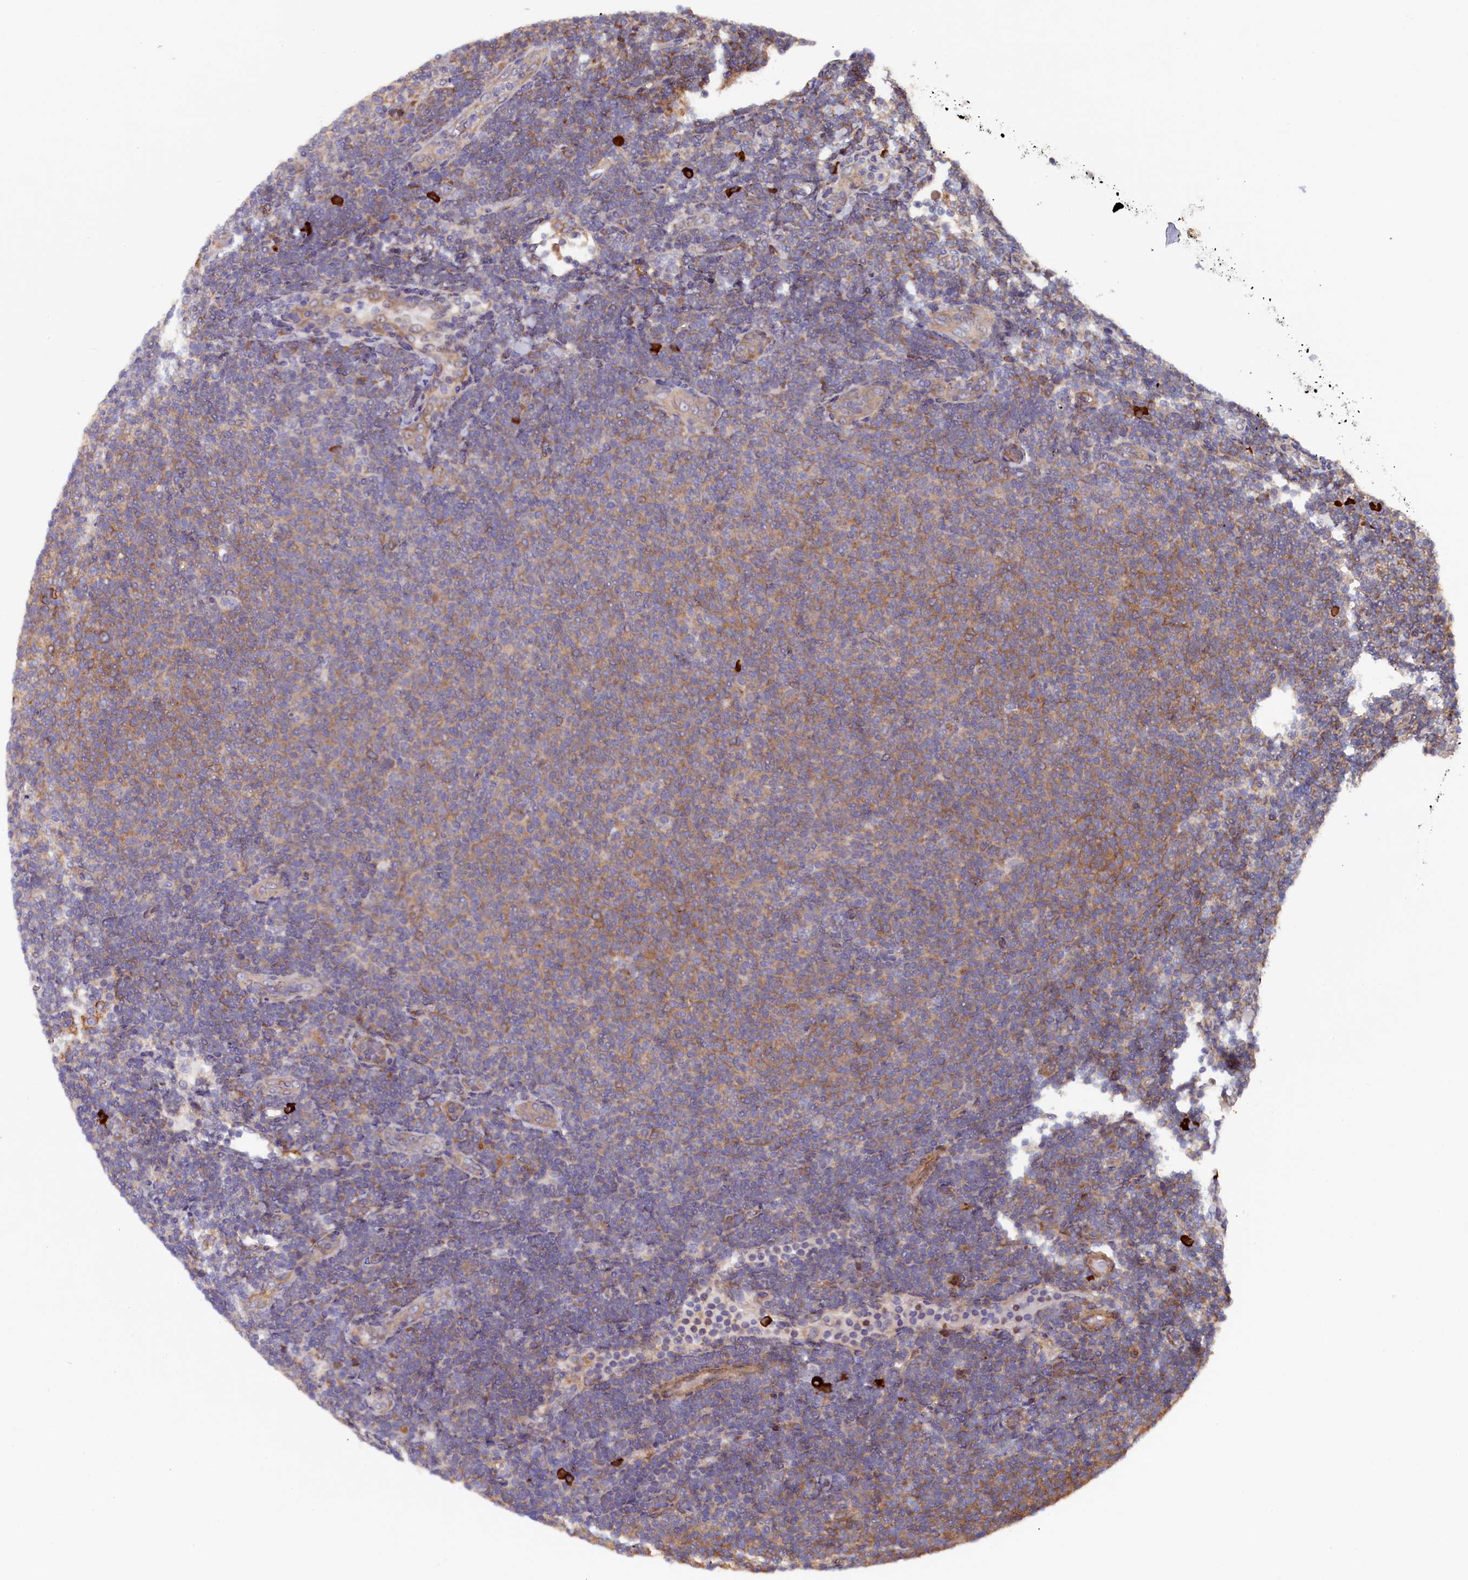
{"staining": {"intensity": "weak", "quantity": "<25%", "location": "cytoplasmic/membranous"}, "tissue": "lymphoma", "cell_type": "Tumor cells", "image_type": "cancer", "snomed": [{"axis": "morphology", "description": "Malignant lymphoma, non-Hodgkin's type, Low grade"}, {"axis": "topography", "description": "Lymph node"}], "caption": "Tumor cells are negative for protein expression in human lymphoma. (Stains: DAB (3,3'-diaminobenzidine) immunohistochemistry with hematoxylin counter stain, Microscopy: brightfield microscopy at high magnification).", "gene": "JPT2", "patient": {"sex": "male", "age": 66}}